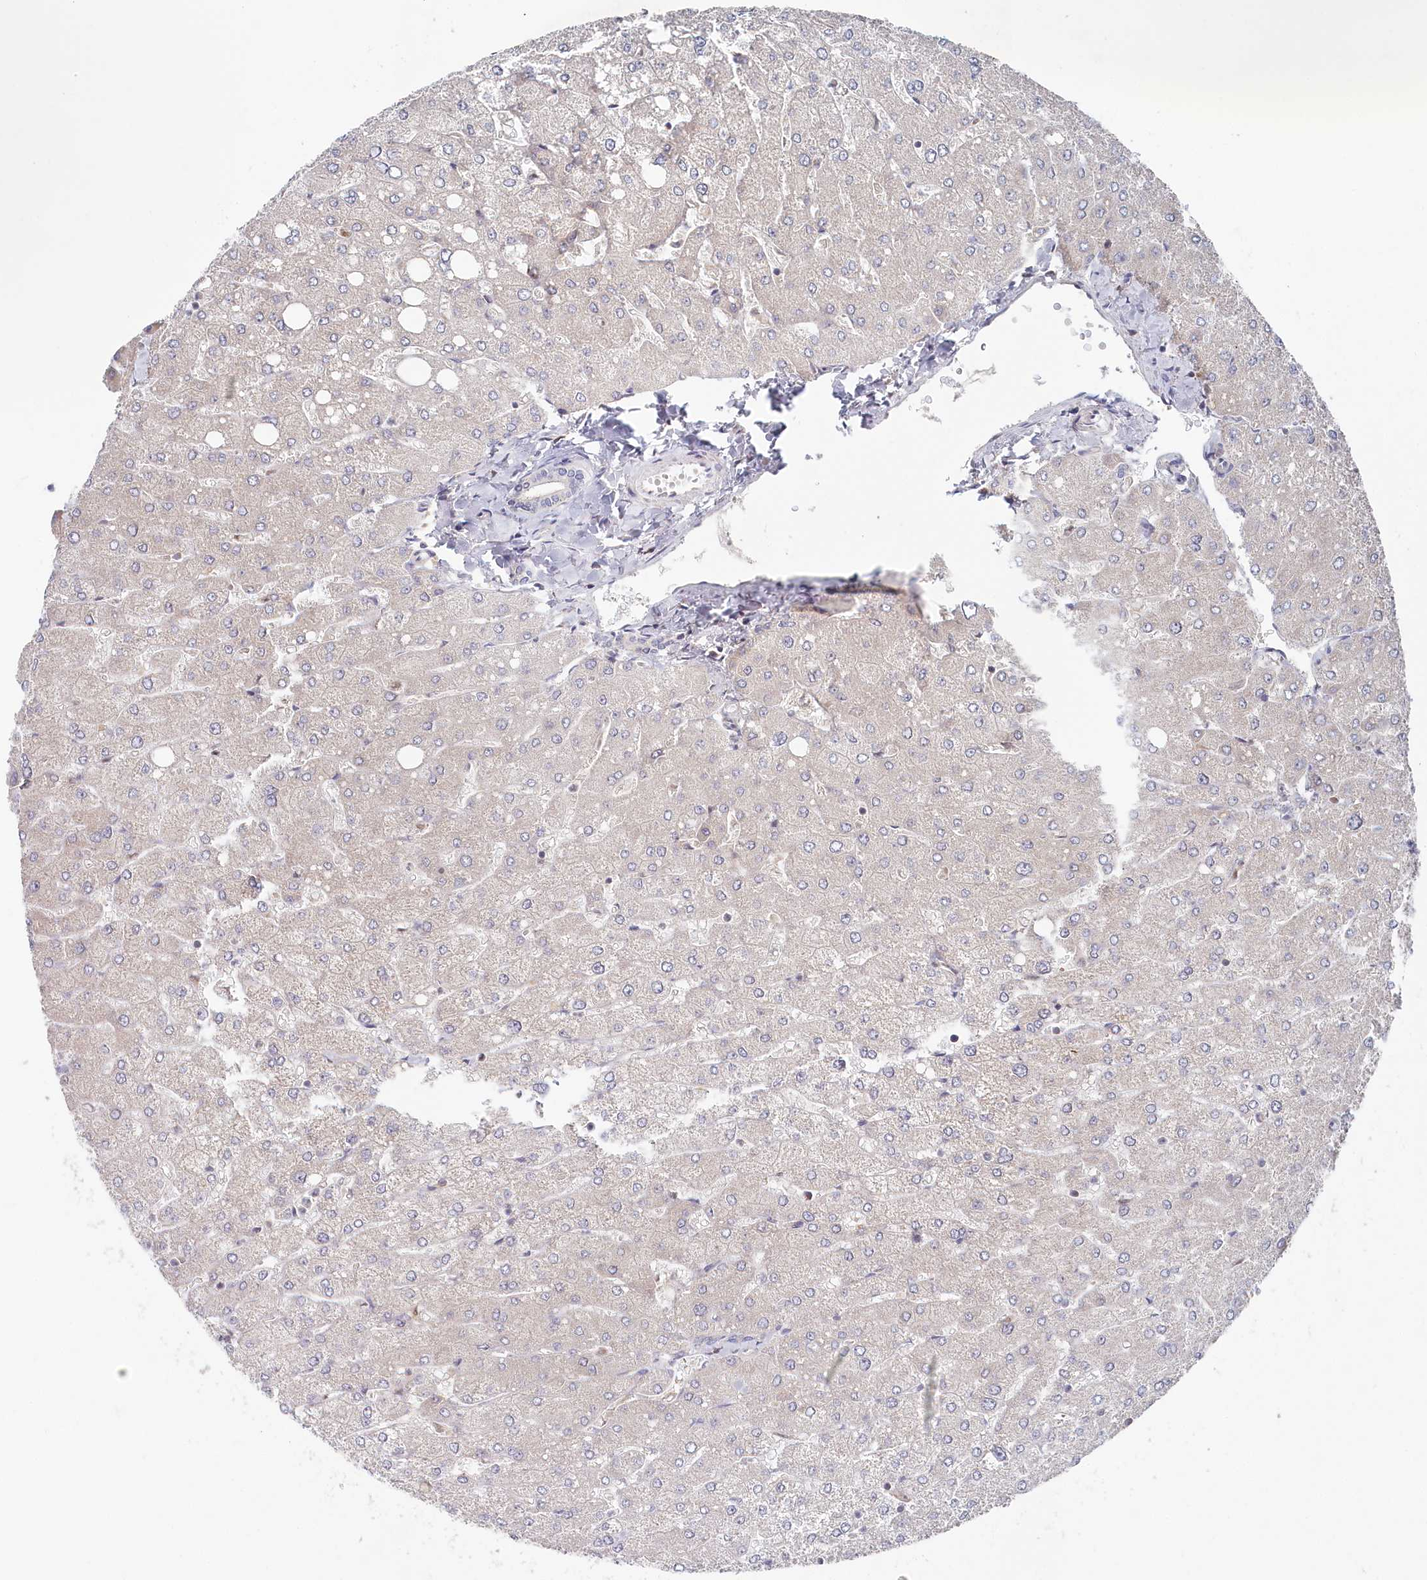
{"staining": {"intensity": "negative", "quantity": "none", "location": "none"}, "tissue": "liver", "cell_type": "Cholangiocytes", "image_type": "normal", "snomed": [{"axis": "morphology", "description": "Normal tissue, NOS"}, {"axis": "topography", "description": "Liver"}], "caption": "Micrograph shows no protein expression in cholangiocytes of unremarkable liver. The staining is performed using DAB brown chromogen with nuclei counter-stained in using hematoxylin.", "gene": "WAPL", "patient": {"sex": "male", "age": 55}}